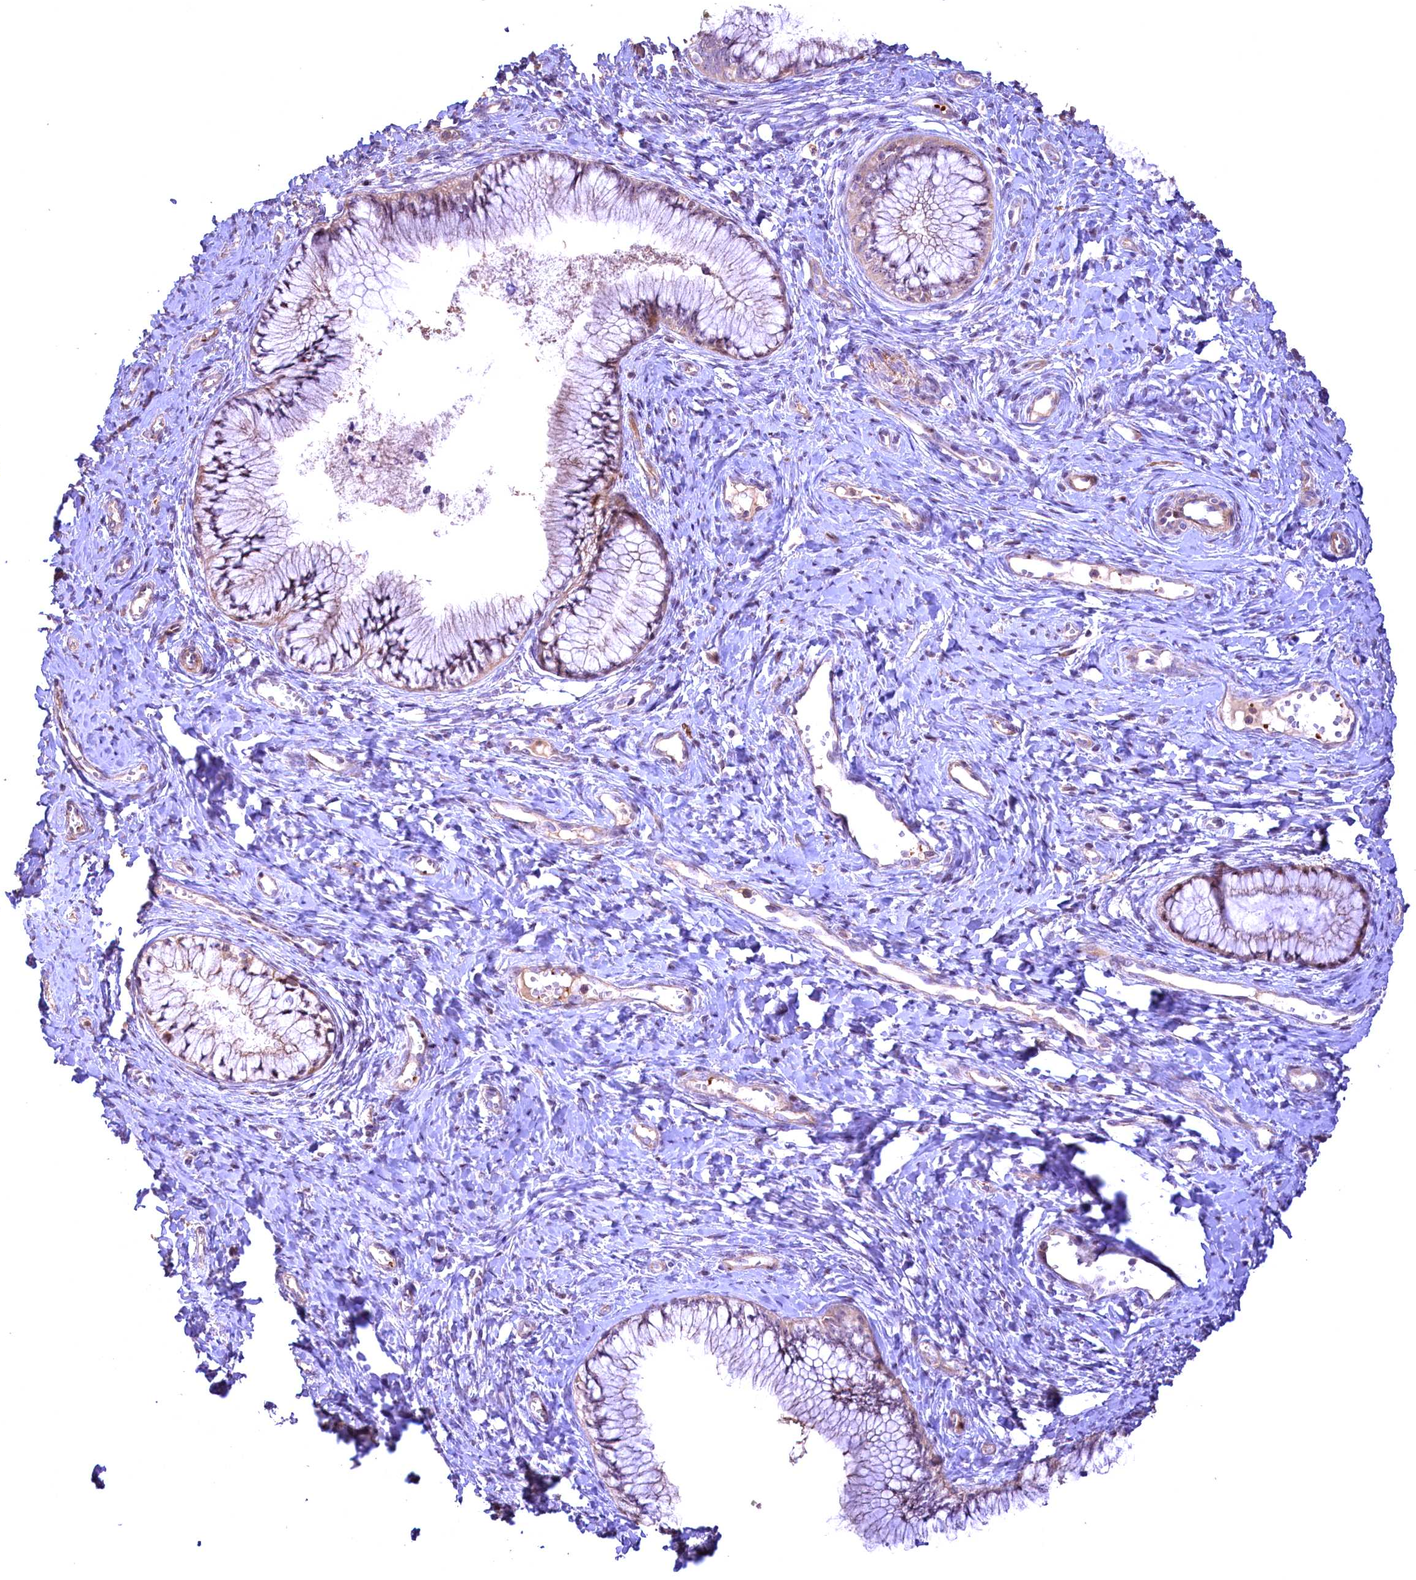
{"staining": {"intensity": "weak", "quantity": "25%-75%", "location": "cytoplasmic/membranous"}, "tissue": "cervix", "cell_type": "Glandular cells", "image_type": "normal", "snomed": [{"axis": "morphology", "description": "Normal tissue, NOS"}, {"axis": "topography", "description": "Cervix"}], "caption": "Cervix stained with IHC demonstrates weak cytoplasmic/membranous staining in about 25%-75% of glandular cells. The protein is stained brown, and the nuclei are stained in blue (DAB (3,3'-diaminobenzidine) IHC with brightfield microscopy, high magnification).", "gene": "FUZ", "patient": {"sex": "female", "age": 42}}